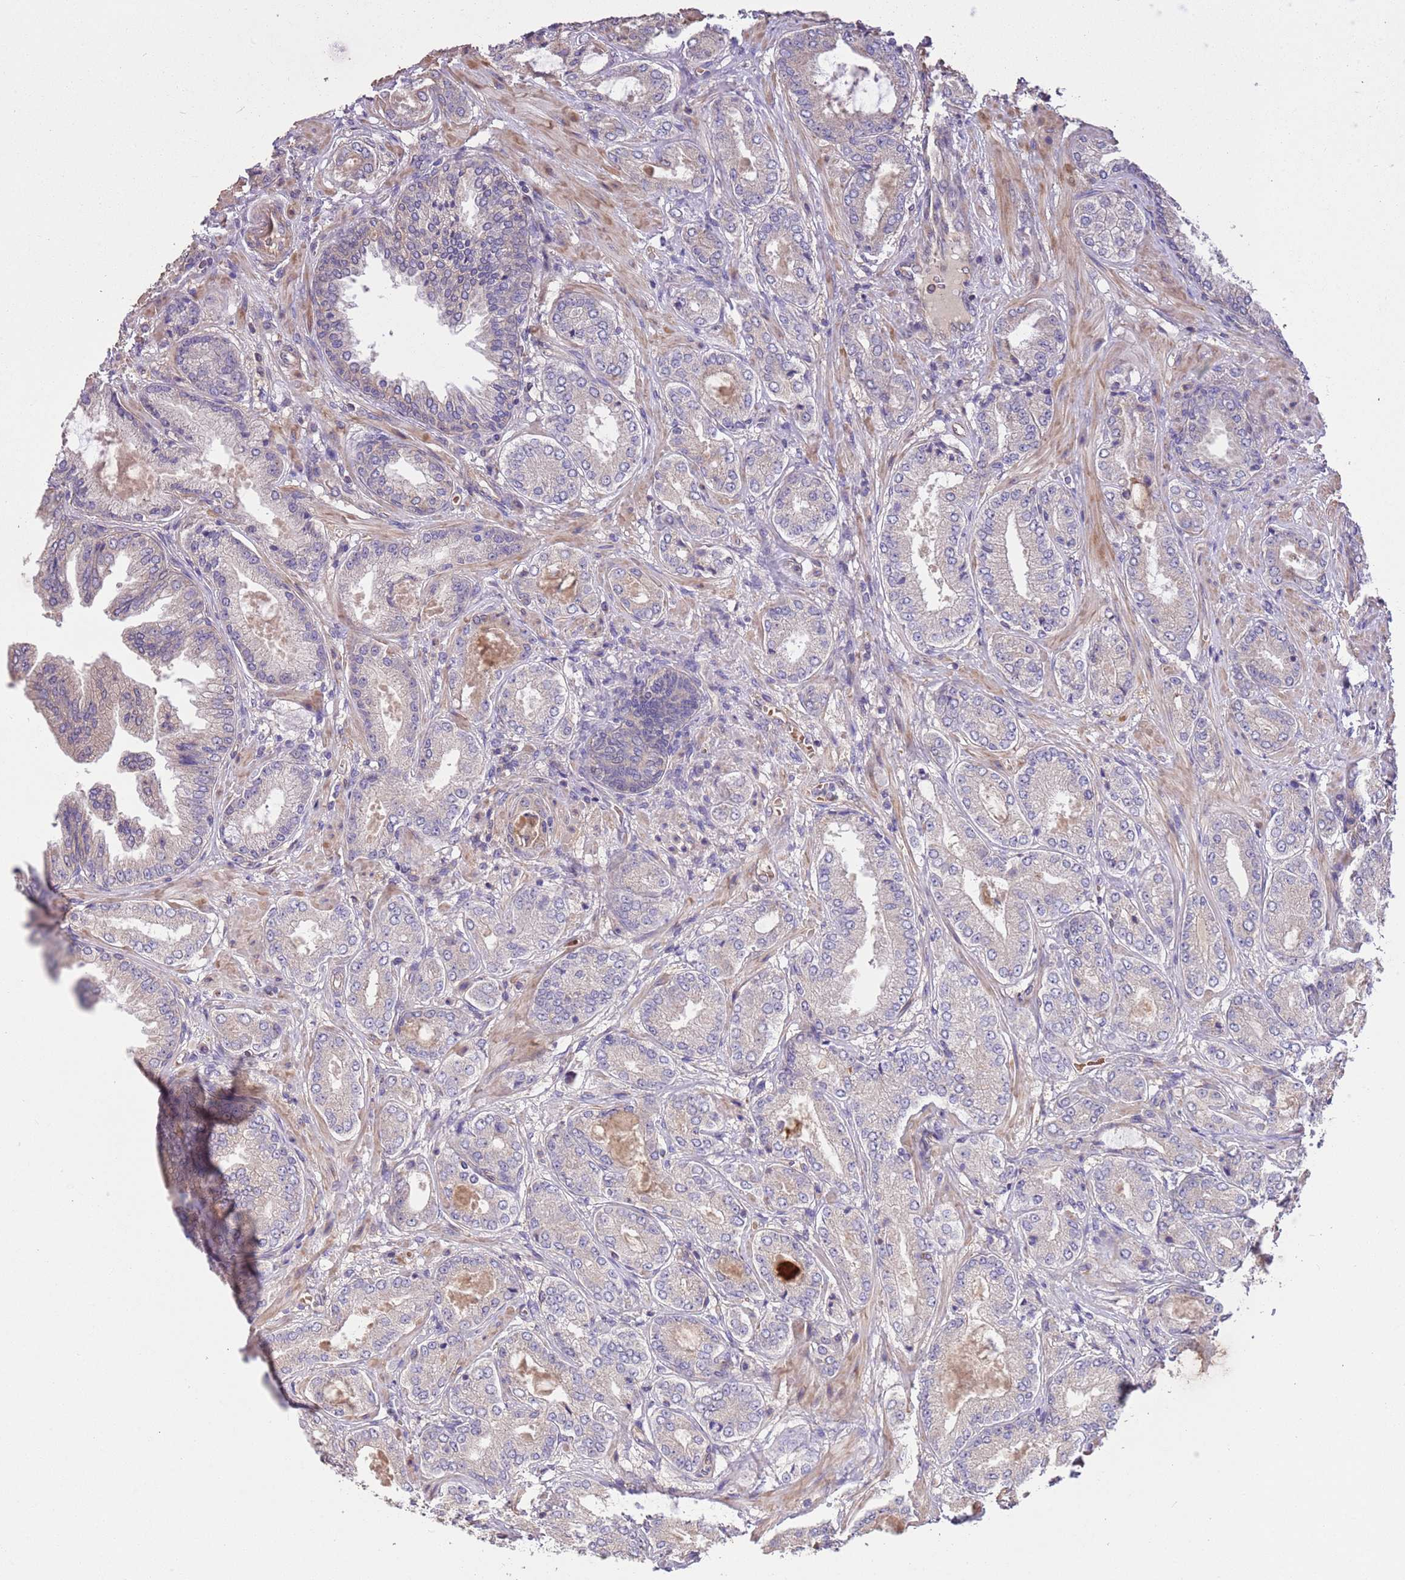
{"staining": {"intensity": "negative", "quantity": "none", "location": "none"}, "tissue": "prostate cancer", "cell_type": "Tumor cells", "image_type": "cancer", "snomed": [{"axis": "morphology", "description": "Adenocarcinoma, Low grade"}, {"axis": "topography", "description": "Prostate"}], "caption": "An immunohistochemistry (IHC) micrograph of prostate low-grade adenocarcinoma is shown. There is no staining in tumor cells of prostate low-grade adenocarcinoma.", "gene": "FAM89B", "patient": {"sex": "male", "age": 63}}